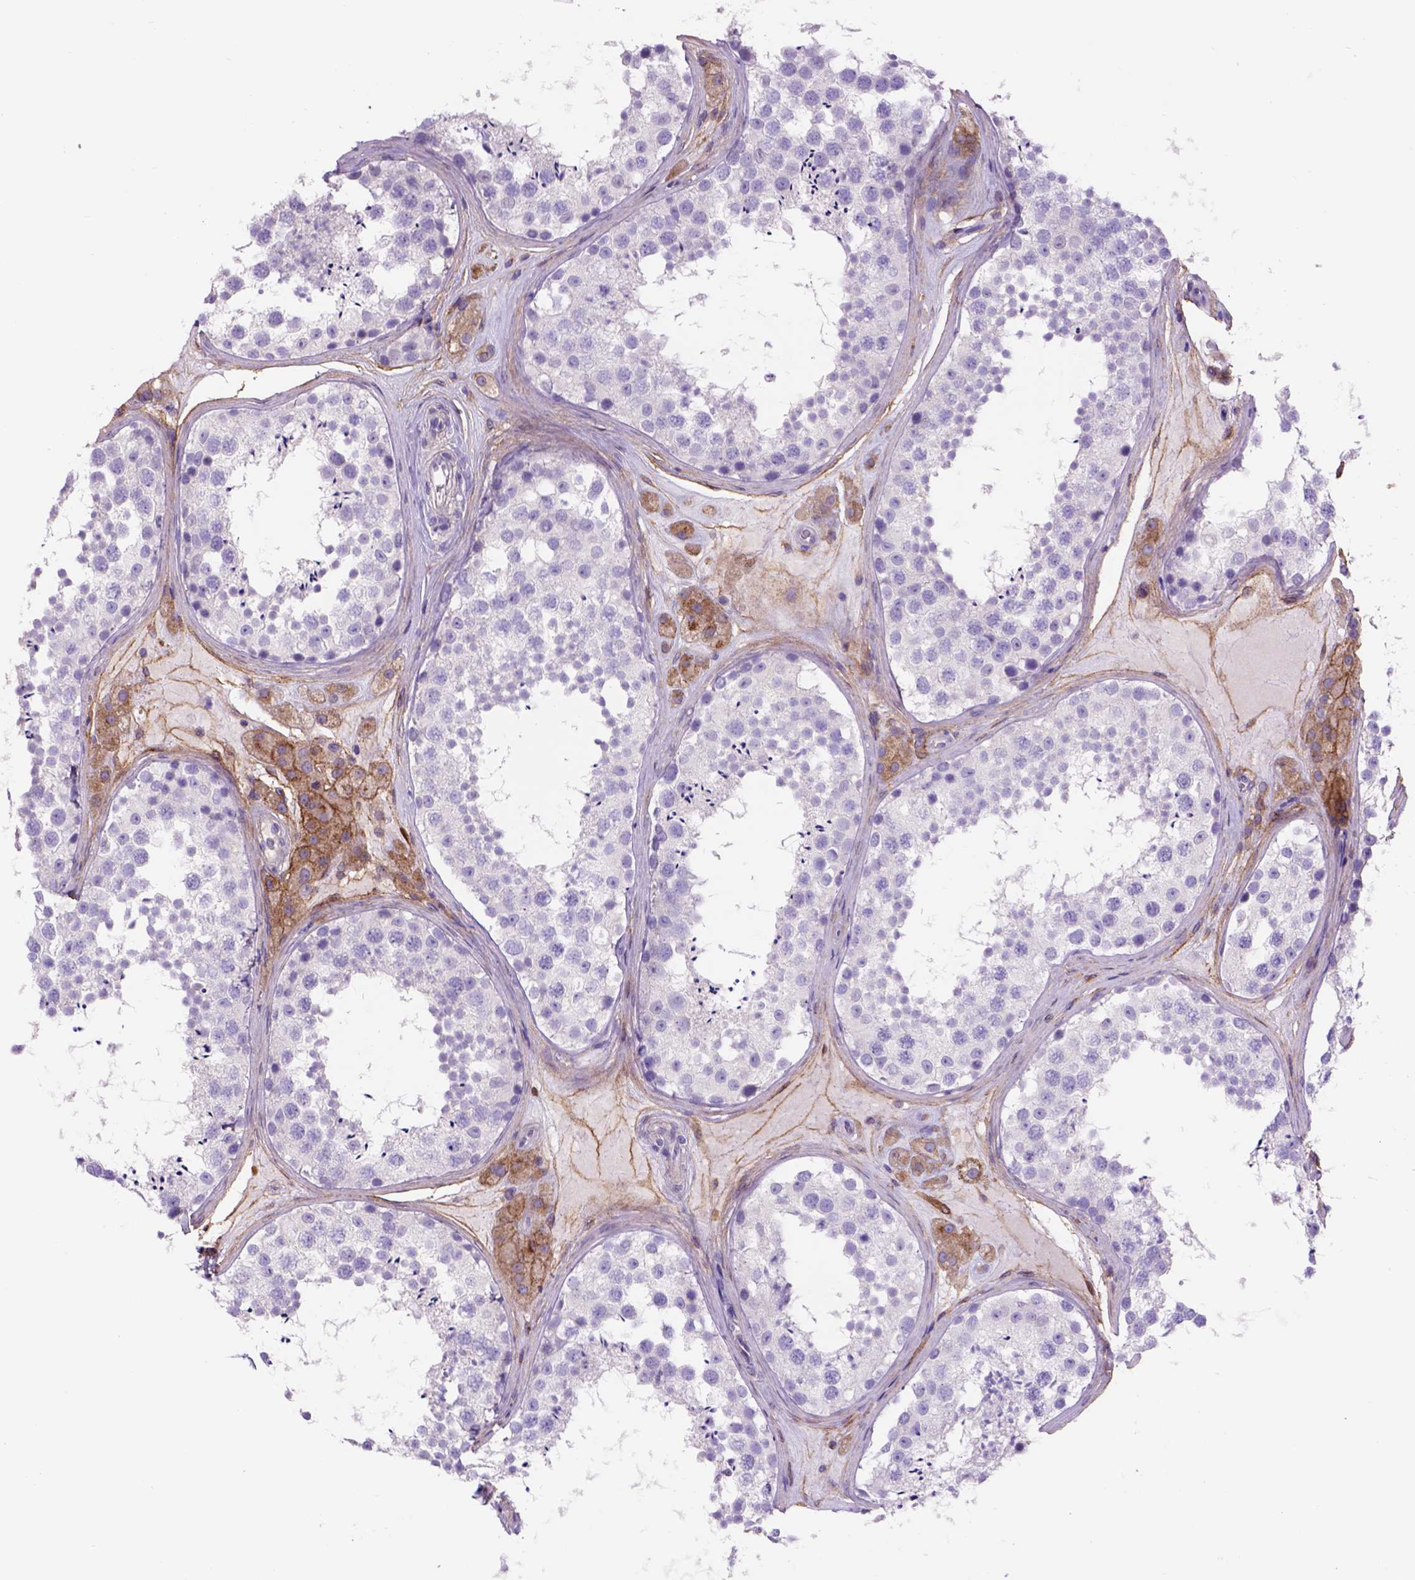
{"staining": {"intensity": "negative", "quantity": "none", "location": "none"}, "tissue": "testis", "cell_type": "Cells in seminiferous ducts", "image_type": "normal", "snomed": [{"axis": "morphology", "description": "Normal tissue, NOS"}, {"axis": "topography", "description": "Testis"}], "caption": "Immunohistochemistry (IHC) of unremarkable testis displays no positivity in cells in seminiferous ducts.", "gene": "EGFR", "patient": {"sex": "male", "age": 41}}